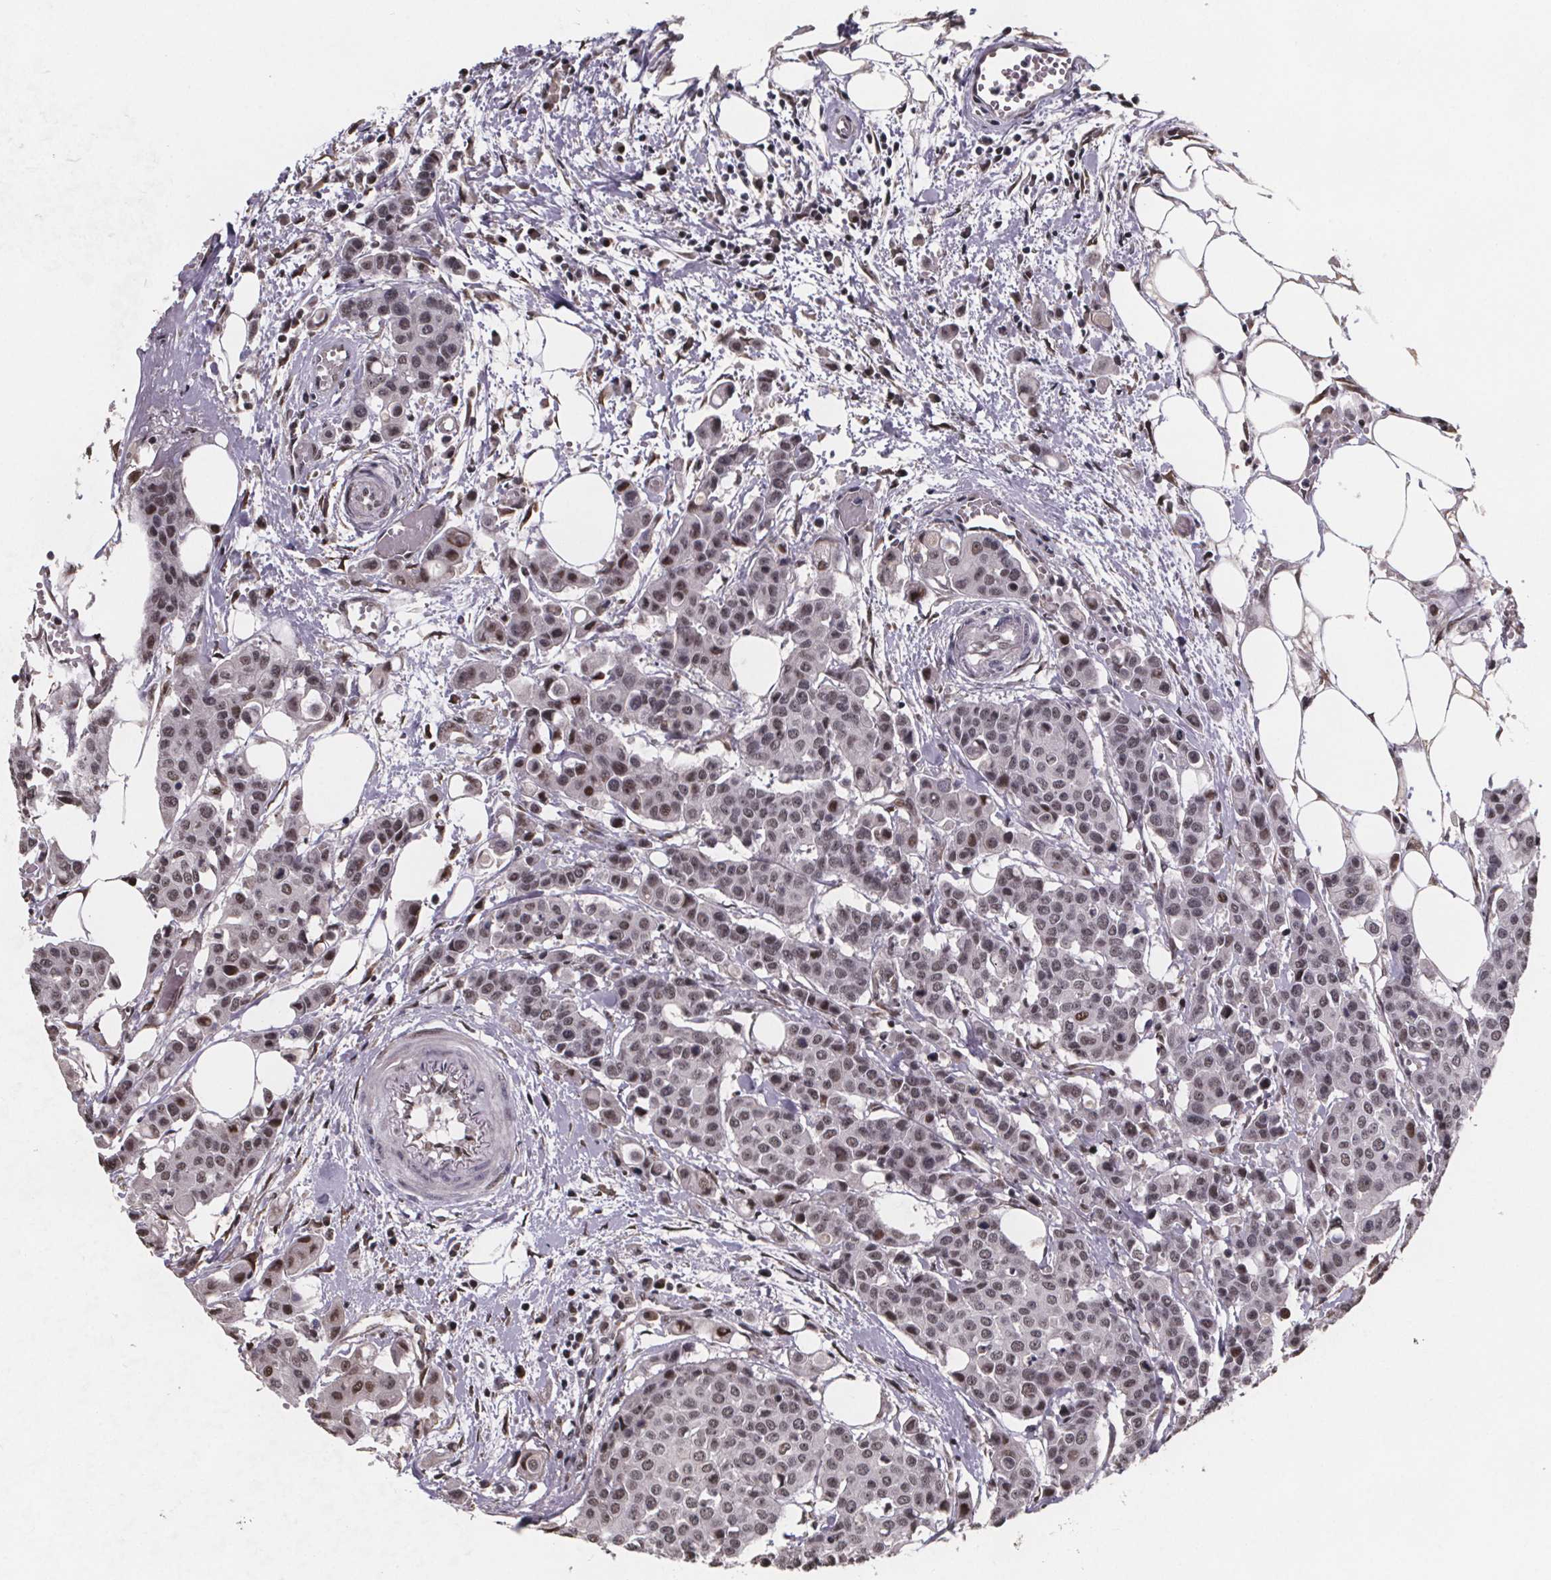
{"staining": {"intensity": "weak", "quantity": "25%-75%", "location": "nuclear"}, "tissue": "carcinoid", "cell_type": "Tumor cells", "image_type": "cancer", "snomed": [{"axis": "morphology", "description": "Carcinoid, malignant, NOS"}, {"axis": "topography", "description": "Colon"}], "caption": "Malignant carcinoid tissue reveals weak nuclear positivity in approximately 25%-75% of tumor cells, visualized by immunohistochemistry. The protein of interest is shown in brown color, while the nuclei are stained blue.", "gene": "U2SURP", "patient": {"sex": "male", "age": 81}}